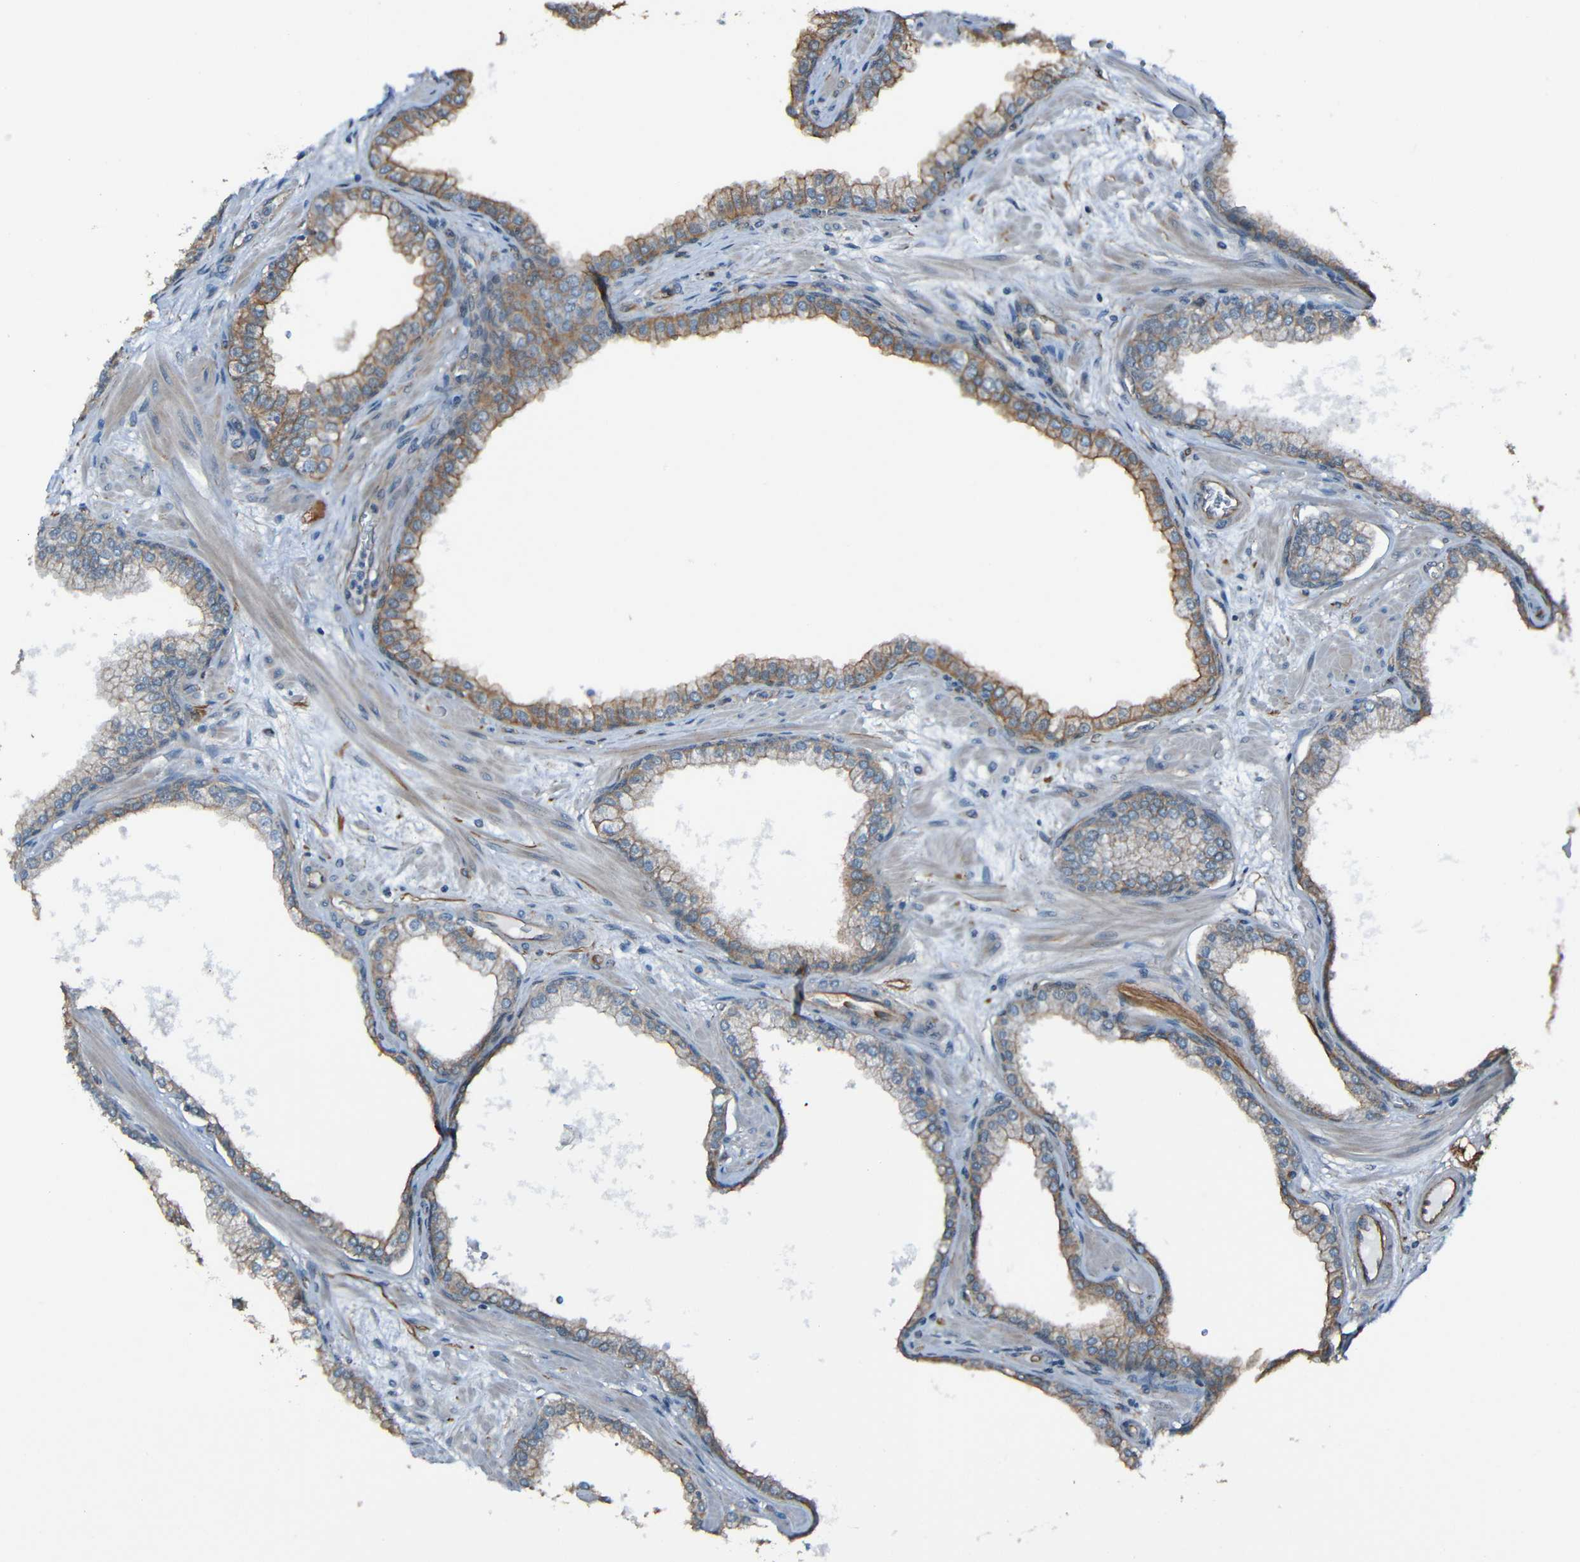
{"staining": {"intensity": "moderate", "quantity": "25%-75%", "location": "cytoplasmic/membranous"}, "tissue": "prostate", "cell_type": "Glandular cells", "image_type": "normal", "snomed": [{"axis": "morphology", "description": "Normal tissue, NOS"}, {"axis": "morphology", "description": "Urothelial carcinoma, Low grade"}, {"axis": "topography", "description": "Urinary bladder"}, {"axis": "topography", "description": "Prostate"}], "caption": "Immunohistochemical staining of unremarkable prostate displays 25%-75% levels of moderate cytoplasmic/membranous protein positivity in about 25%-75% of glandular cells. The staining was performed using DAB, with brown indicating positive protein expression. Nuclei are stained blue with hematoxylin.", "gene": "LGR5", "patient": {"sex": "male", "age": 60}}